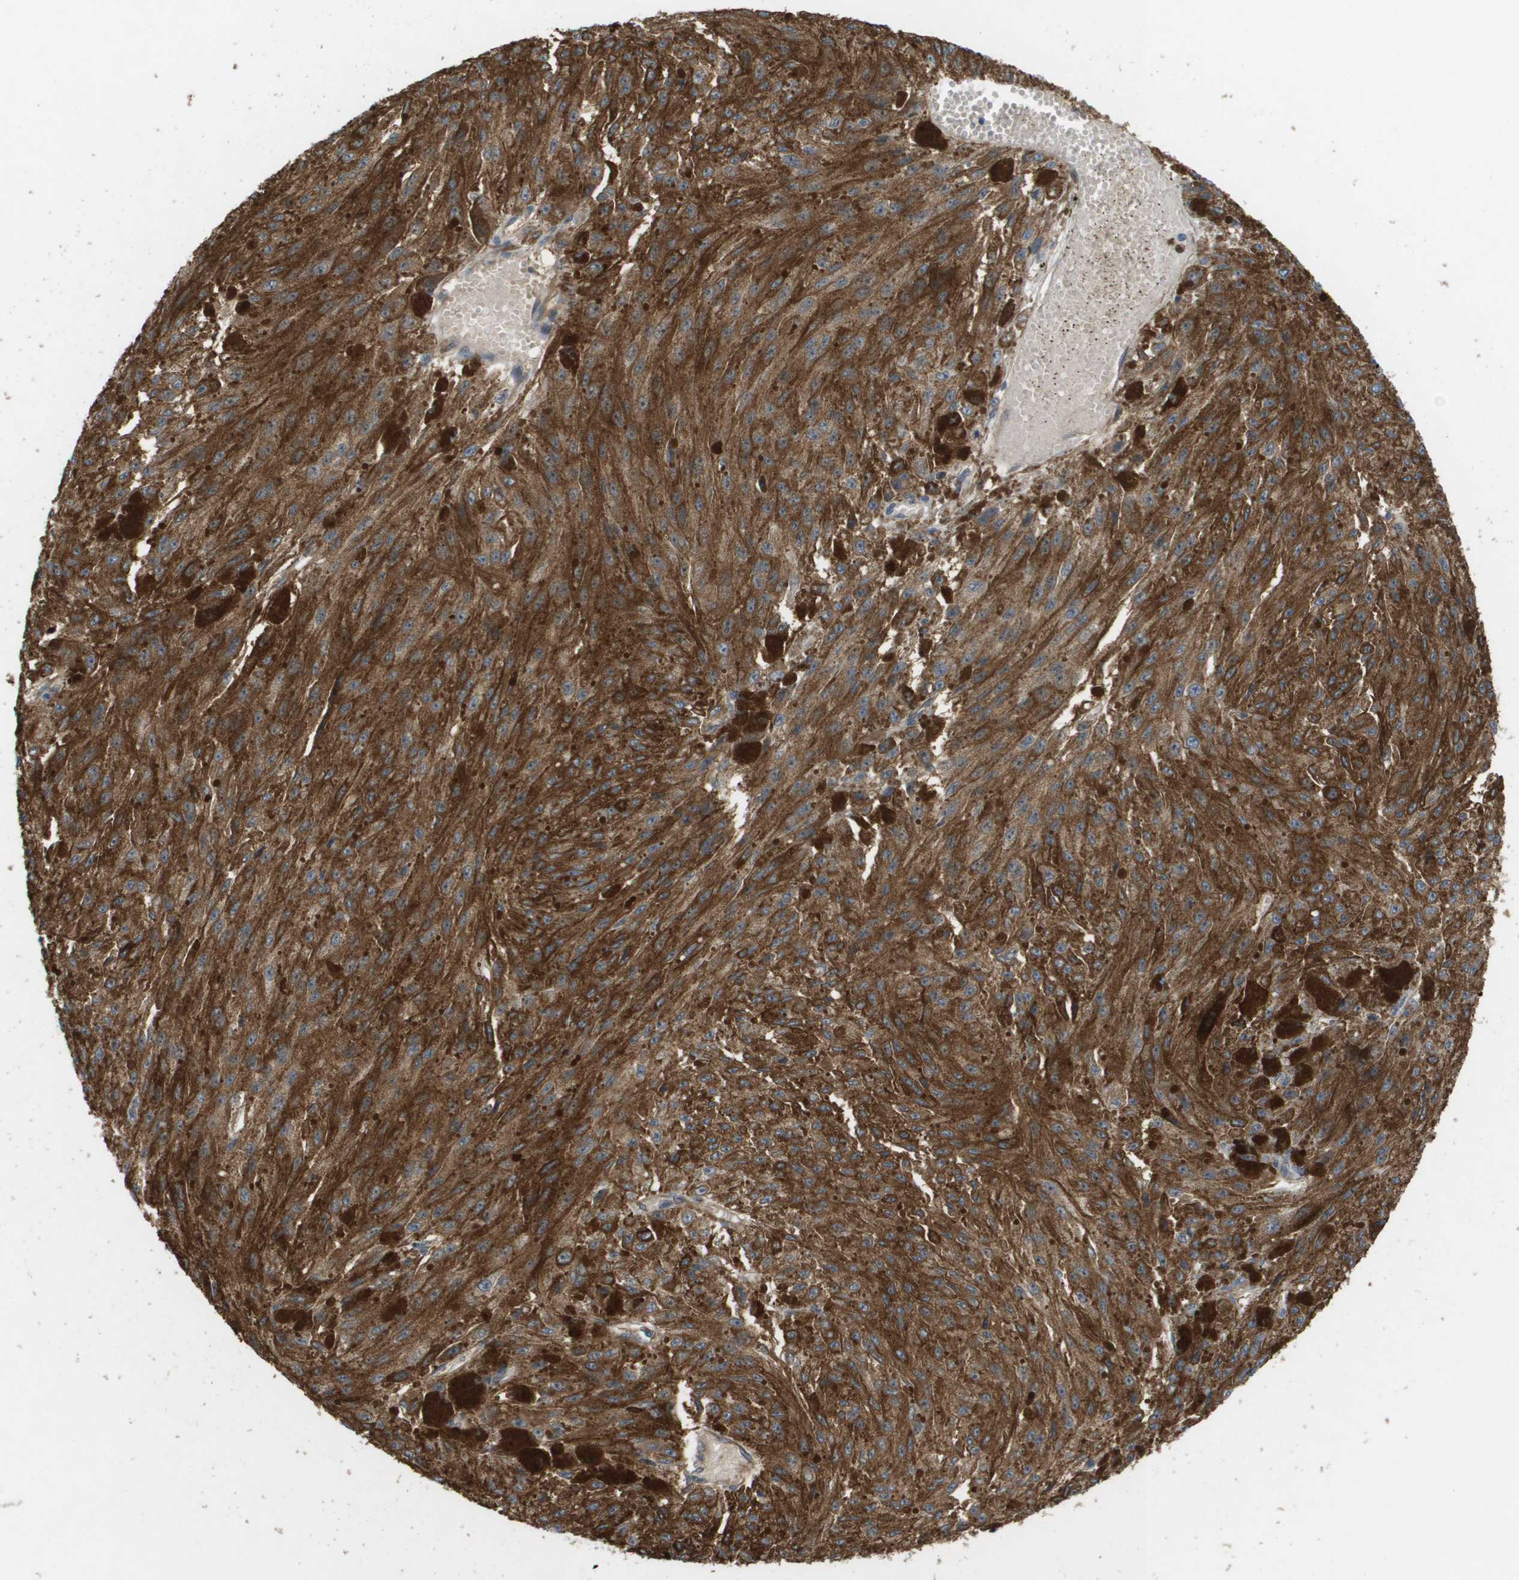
{"staining": {"intensity": "strong", "quantity": ">75%", "location": "cytoplasmic/membranous,nuclear"}, "tissue": "melanoma", "cell_type": "Tumor cells", "image_type": "cancer", "snomed": [{"axis": "morphology", "description": "Malignant melanoma, NOS"}, {"axis": "topography", "description": "Other"}], "caption": "Malignant melanoma stained with a brown dye displays strong cytoplasmic/membranous and nuclear positive positivity in approximately >75% of tumor cells.", "gene": "PALD1", "patient": {"sex": "male", "age": 79}}